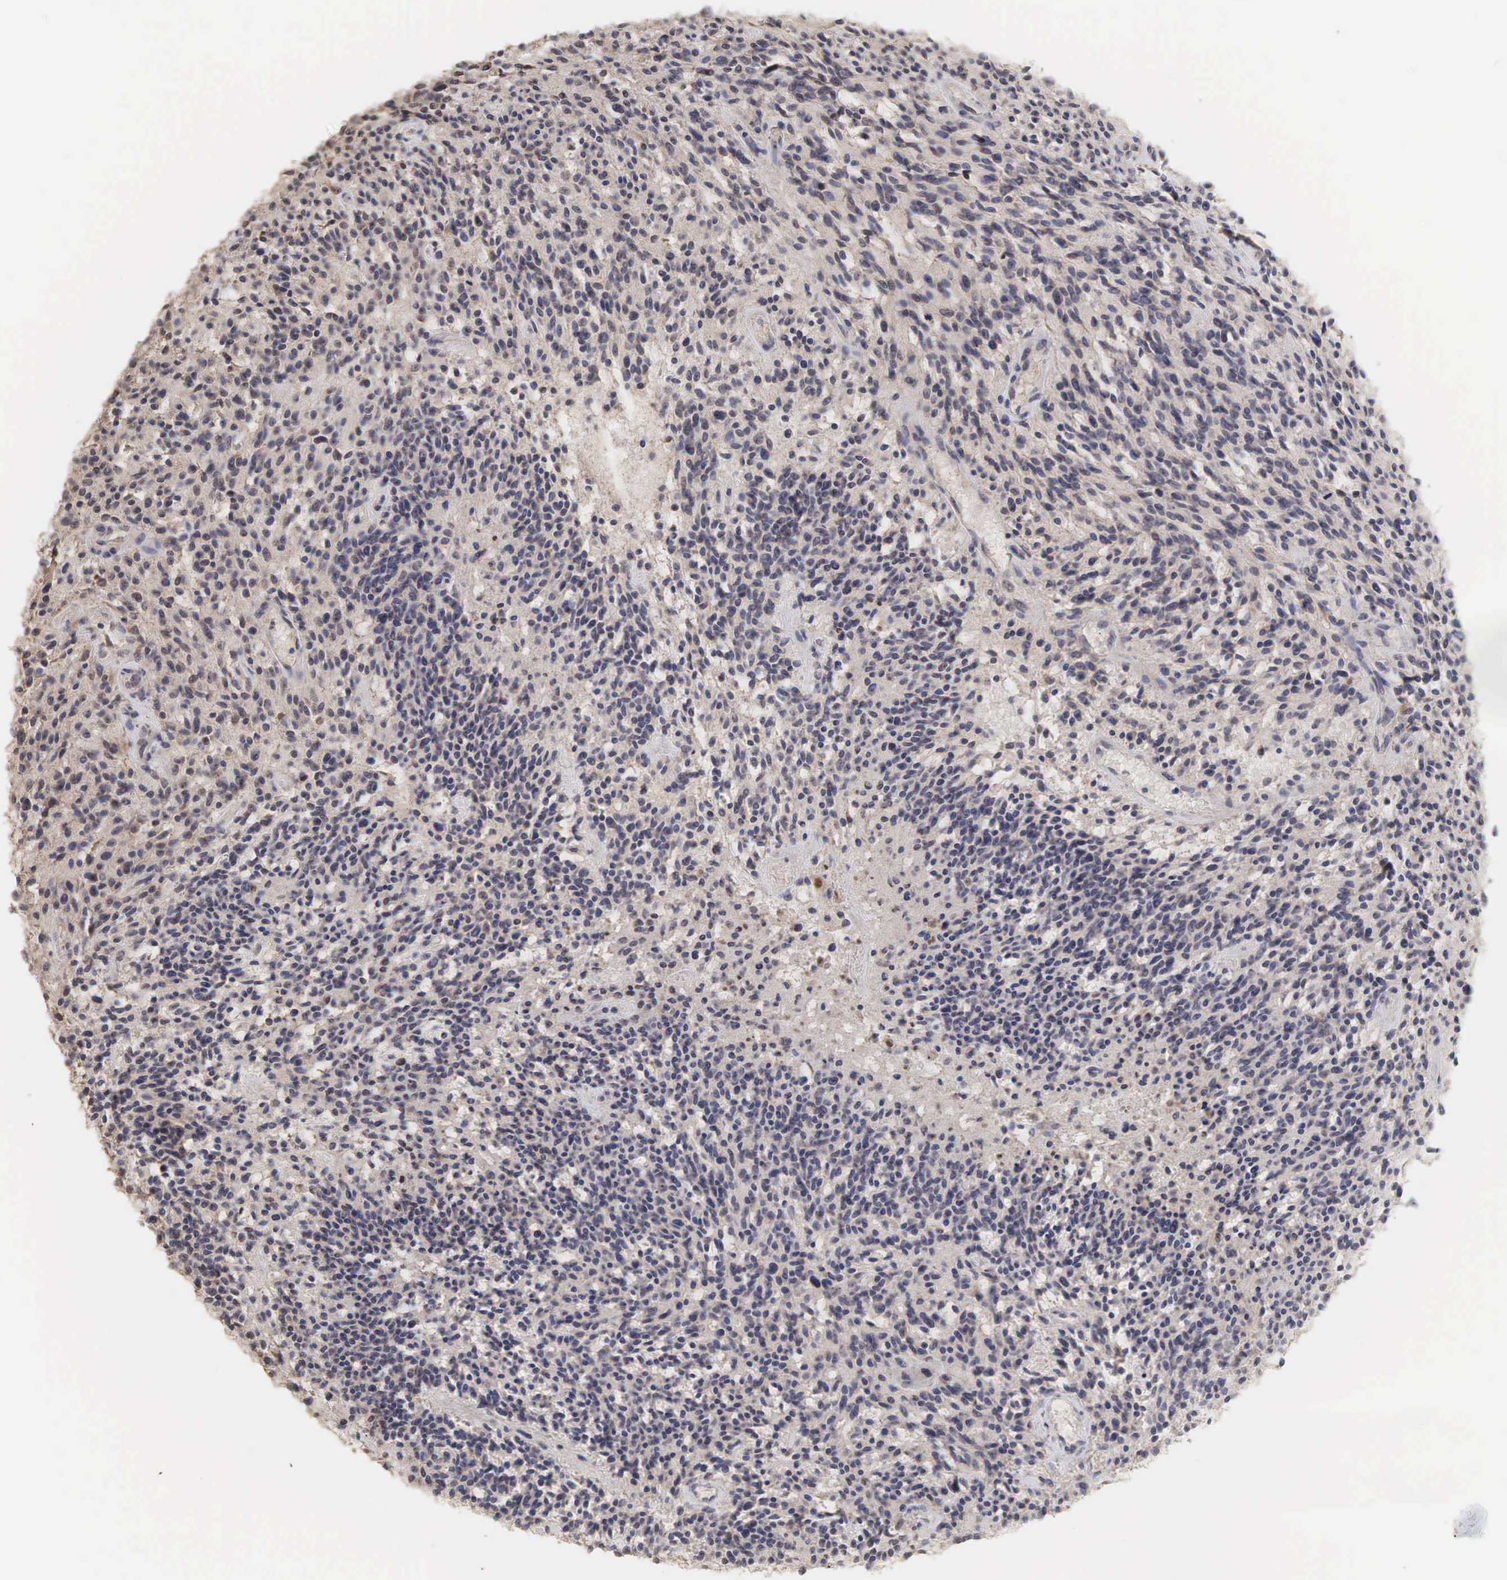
{"staining": {"intensity": "negative", "quantity": "none", "location": "none"}, "tissue": "glioma", "cell_type": "Tumor cells", "image_type": "cancer", "snomed": [{"axis": "morphology", "description": "Glioma, malignant, High grade"}, {"axis": "topography", "description": "Brain"}], "caption": "This is an immunohistochemistry micrograph of human high-grade glioma (malignant). There is no staining in tumor cells.", "gene": "DKC1", "patient": {"sex": "female", "age": 13}}